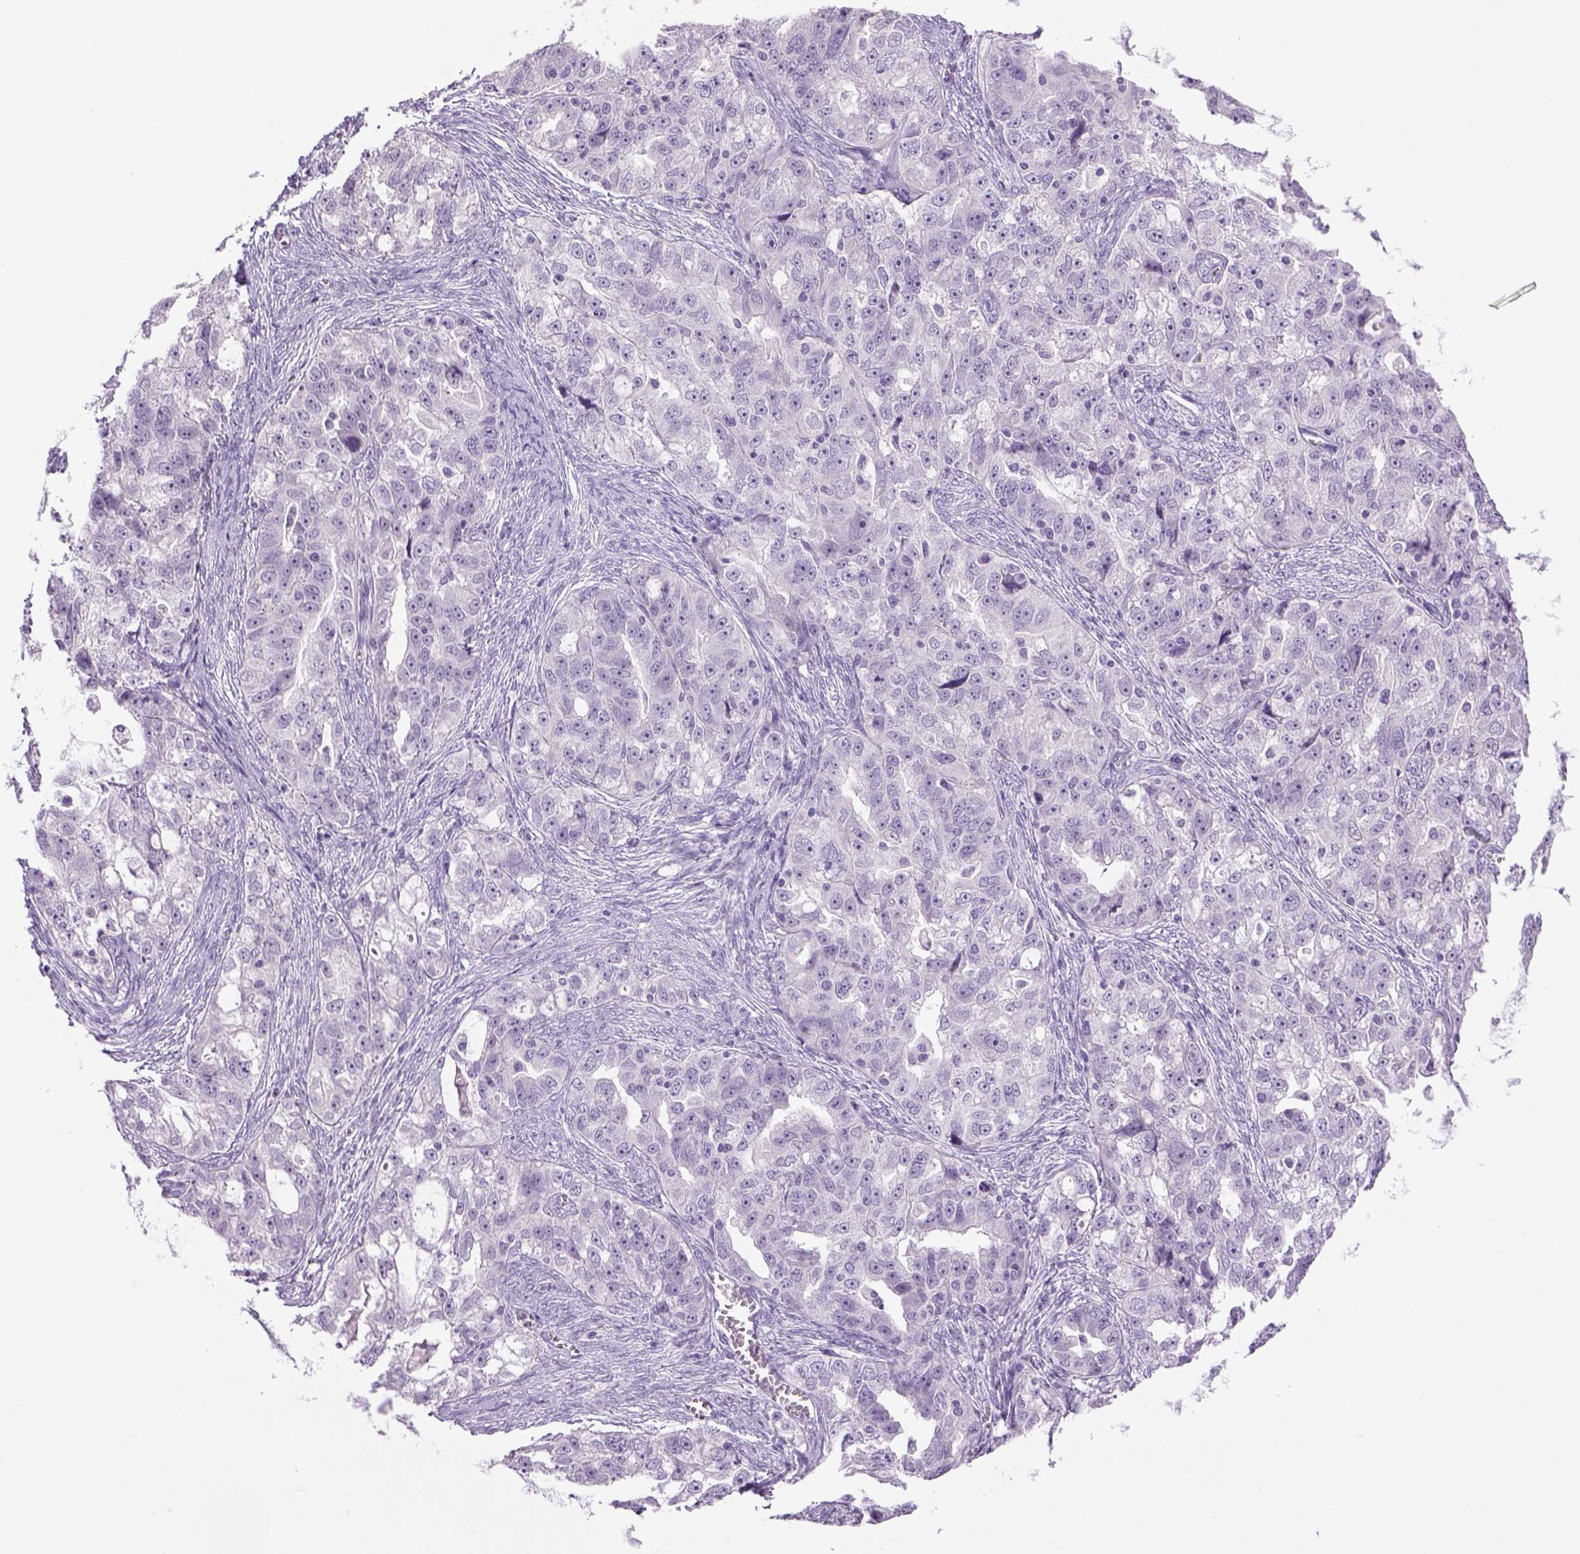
{"staining": {"intensity": "negative", "quantity": "none", "location": "none"}, "tissue": "ovarian cancer", "cell_type": "Tumor cells", "image_type": "cancer", "snomed": [{"axis": "morphology", "description": "Cystadenocarcinoma, serous, NOS"}, {"axis": "topography", "description": "Ovary"}], "caption": "IHC photomicrograph of ovarian serous cystadenocarcinoma stained for a protein (brown), which reveals no staining in tumor cells.", "gene": "DBH", "patient": {"sex": "female", "age": 51}}